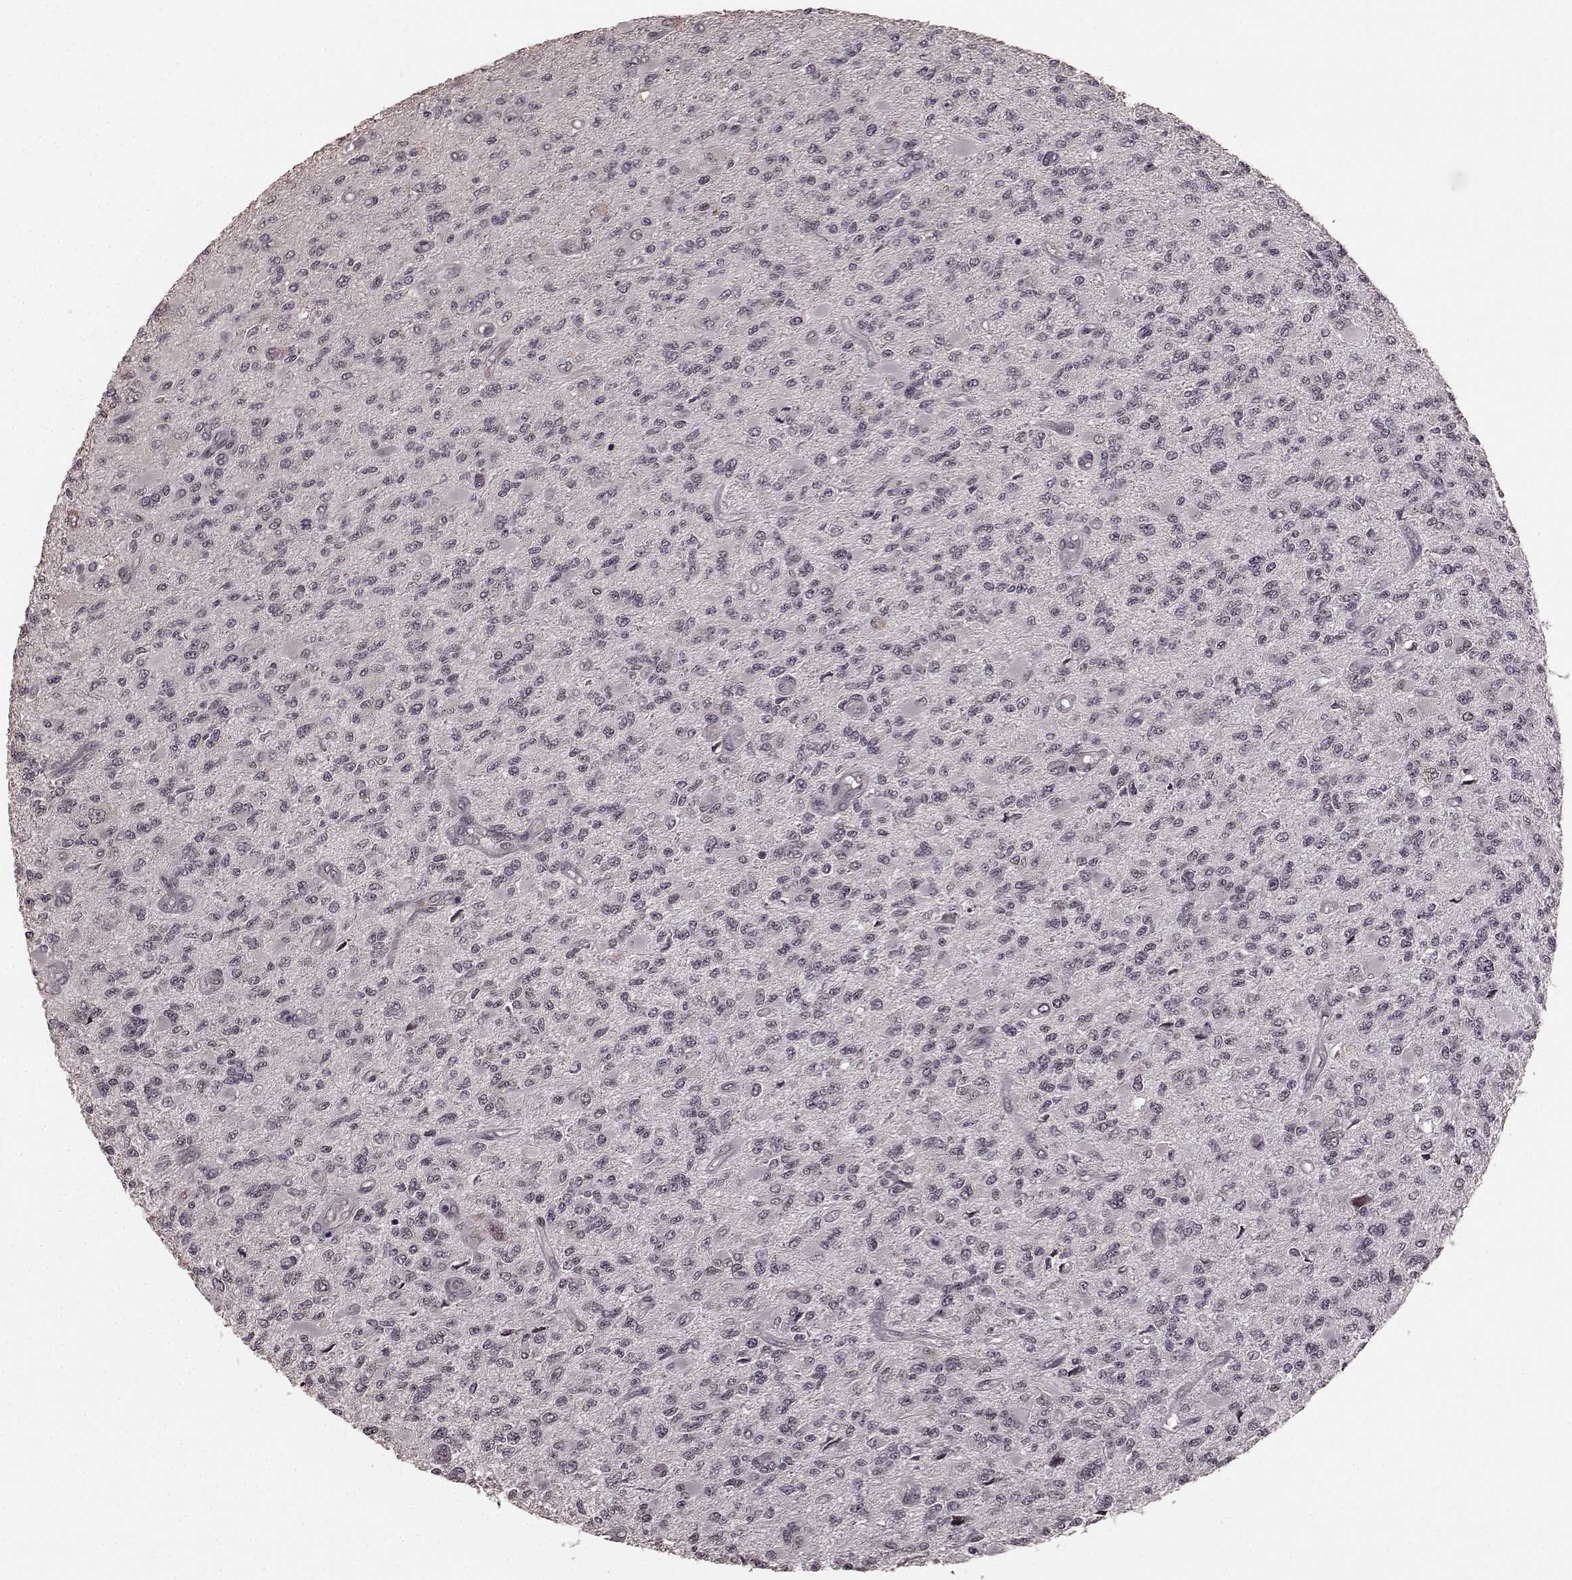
{"staining": {"intensity": "negative", "quantity": "none", "location": "none"}, "tissue": "glioma", "cell_type": "Tumor cells", "image_type": "cancer", "snomed": [{"axis": "morphology", "description": "Glioma, malignant, High grade"}, {"axis": "topography", "description": "Brain"}], "caption": "Immunohistochemistry (IHC) micrograph of human malignant glioma (high-grade) stained for a protein (brown), which demonstrates no expression in tumor cells.", "gene": "PLCB4", "patient": {"sex": "female", "age": 63}}